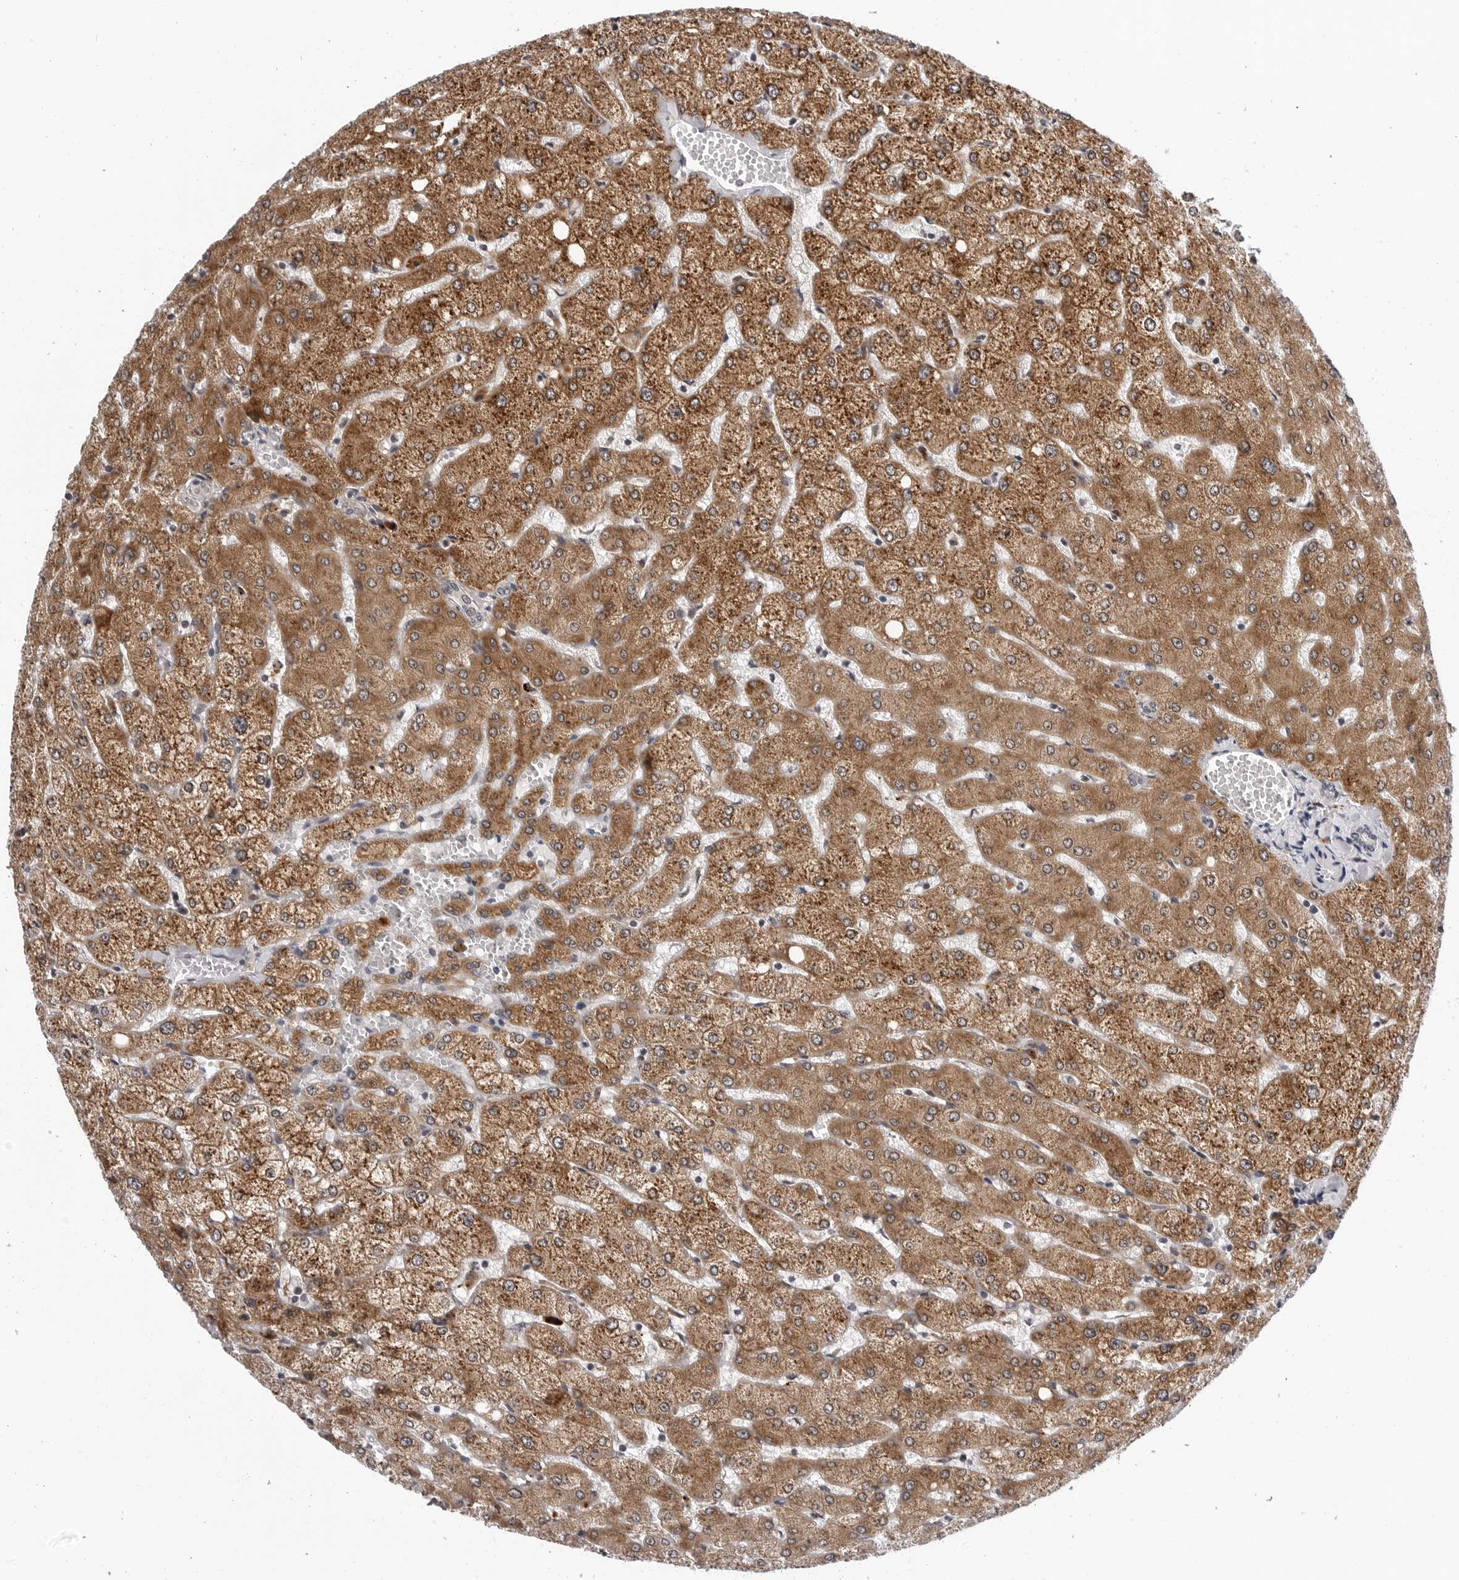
{"staining": {"intensity": "negative", "quantity": "none", "location": "none"}, "tissue": "liver", "cell_type": "Cholangiocytes", "image_type": "normal", "snomed": [{"axis": "morphology", "description": "Normal tissue, NOS"}, {"axis": "topography", "description": "Liver"}], "caption": "DAB immunohistochemical staining of benign human liver demonstrates no significant expression in cholangiocytes.", "gene": "KIAA1614", "patient": {"sex": "female", "age": 54}}